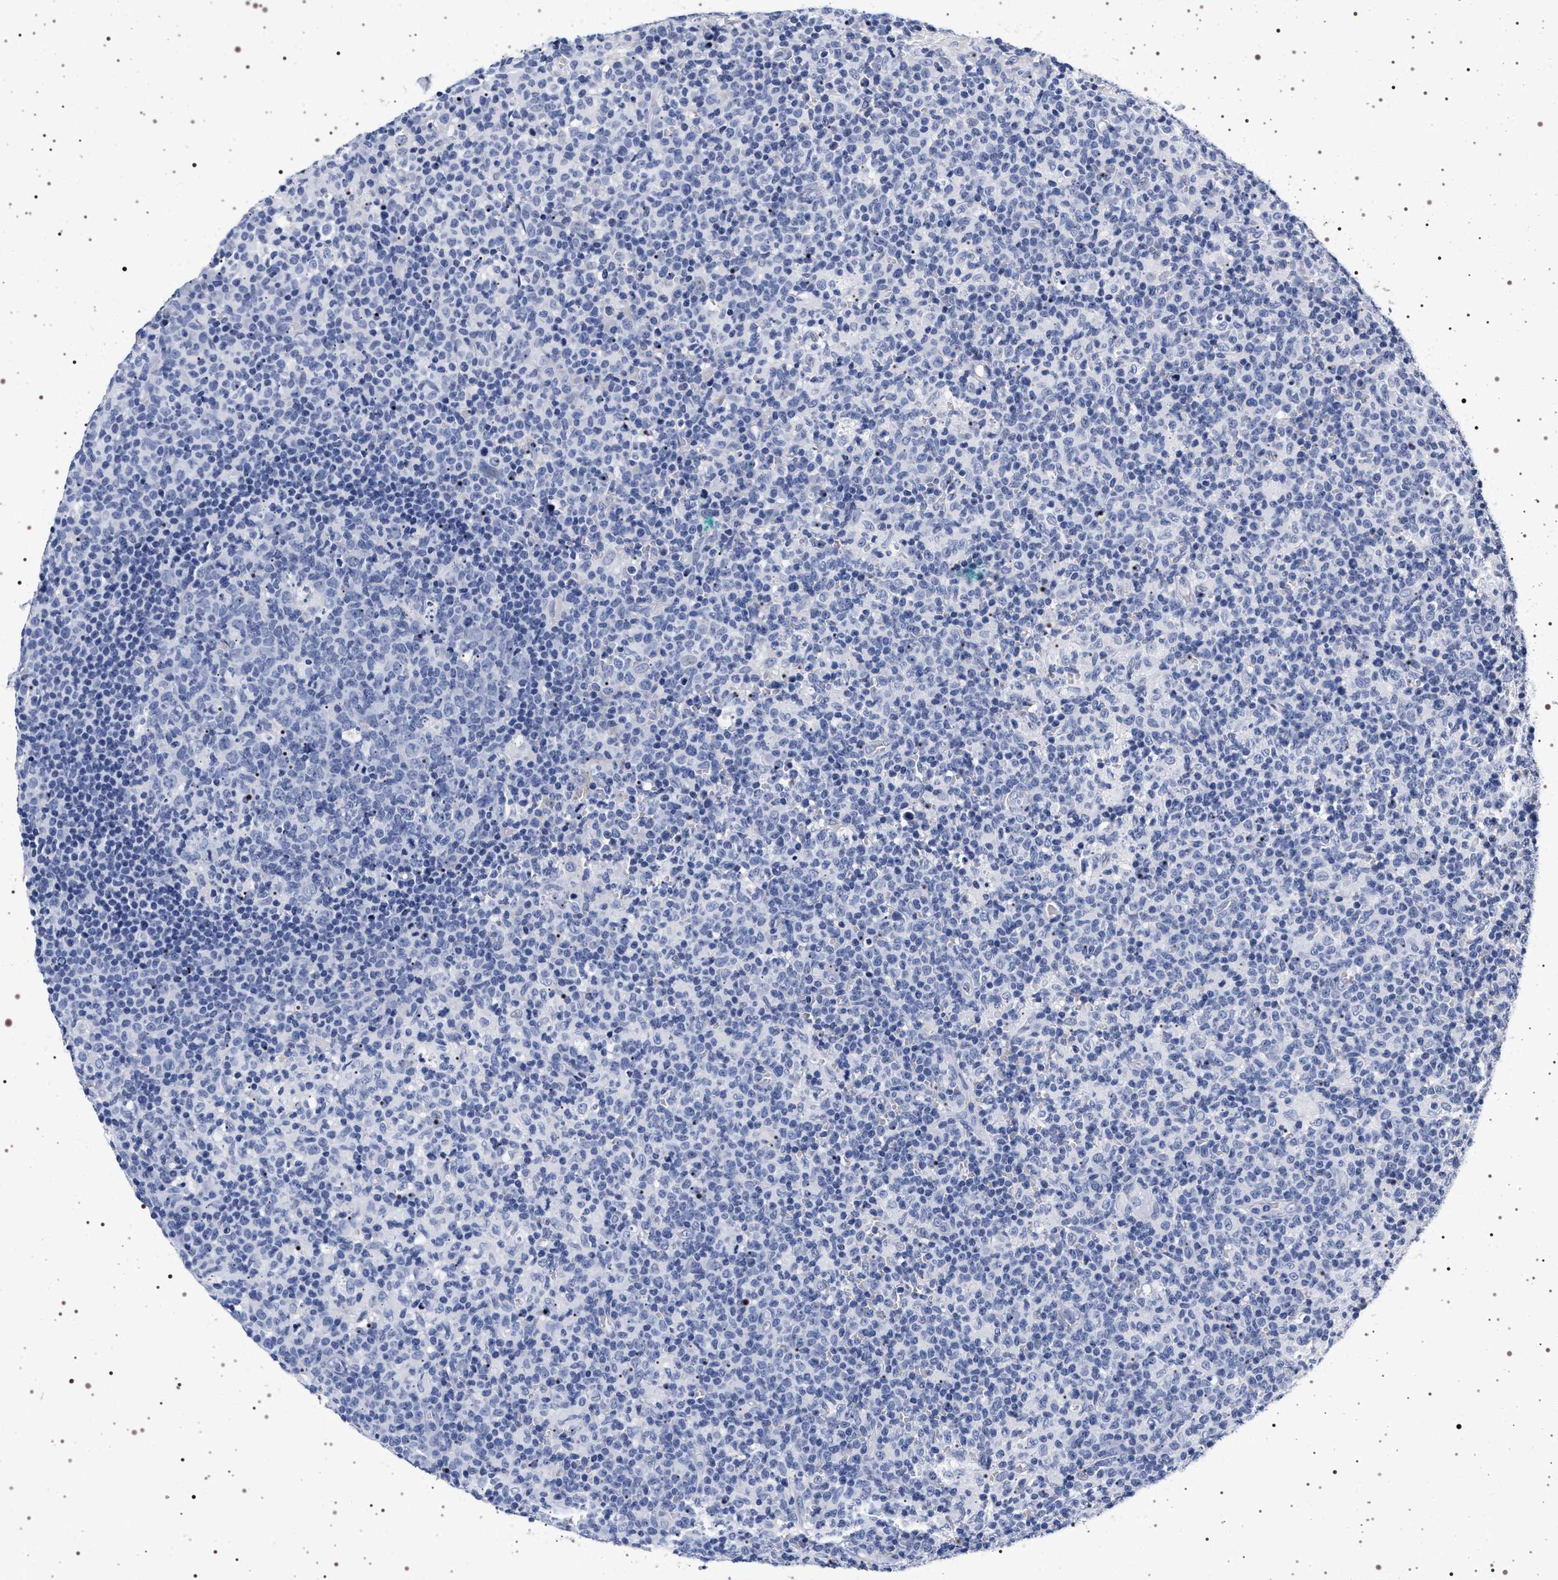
{"staining": {"intensity": "negative", "quantity": "none", "location": "none"}, "tissue": "lymph node", "cell_type": "Germinal center cells", "image_type": "normal", "snomed": [{"axis": "morphology", "description": "Normal tissue, NOS"}, {"axis": "morphology", "description": "Inflammation, NOS"}, {"axis": "topography", "description": "Lymph node"}], "caption": "Human lymph node stained for a protein using immunohistochemistry (IHC) exhibits no expression in germinal center cells.", "gene": "SYN1", "patient": {"sex": "male", "age": 55}}